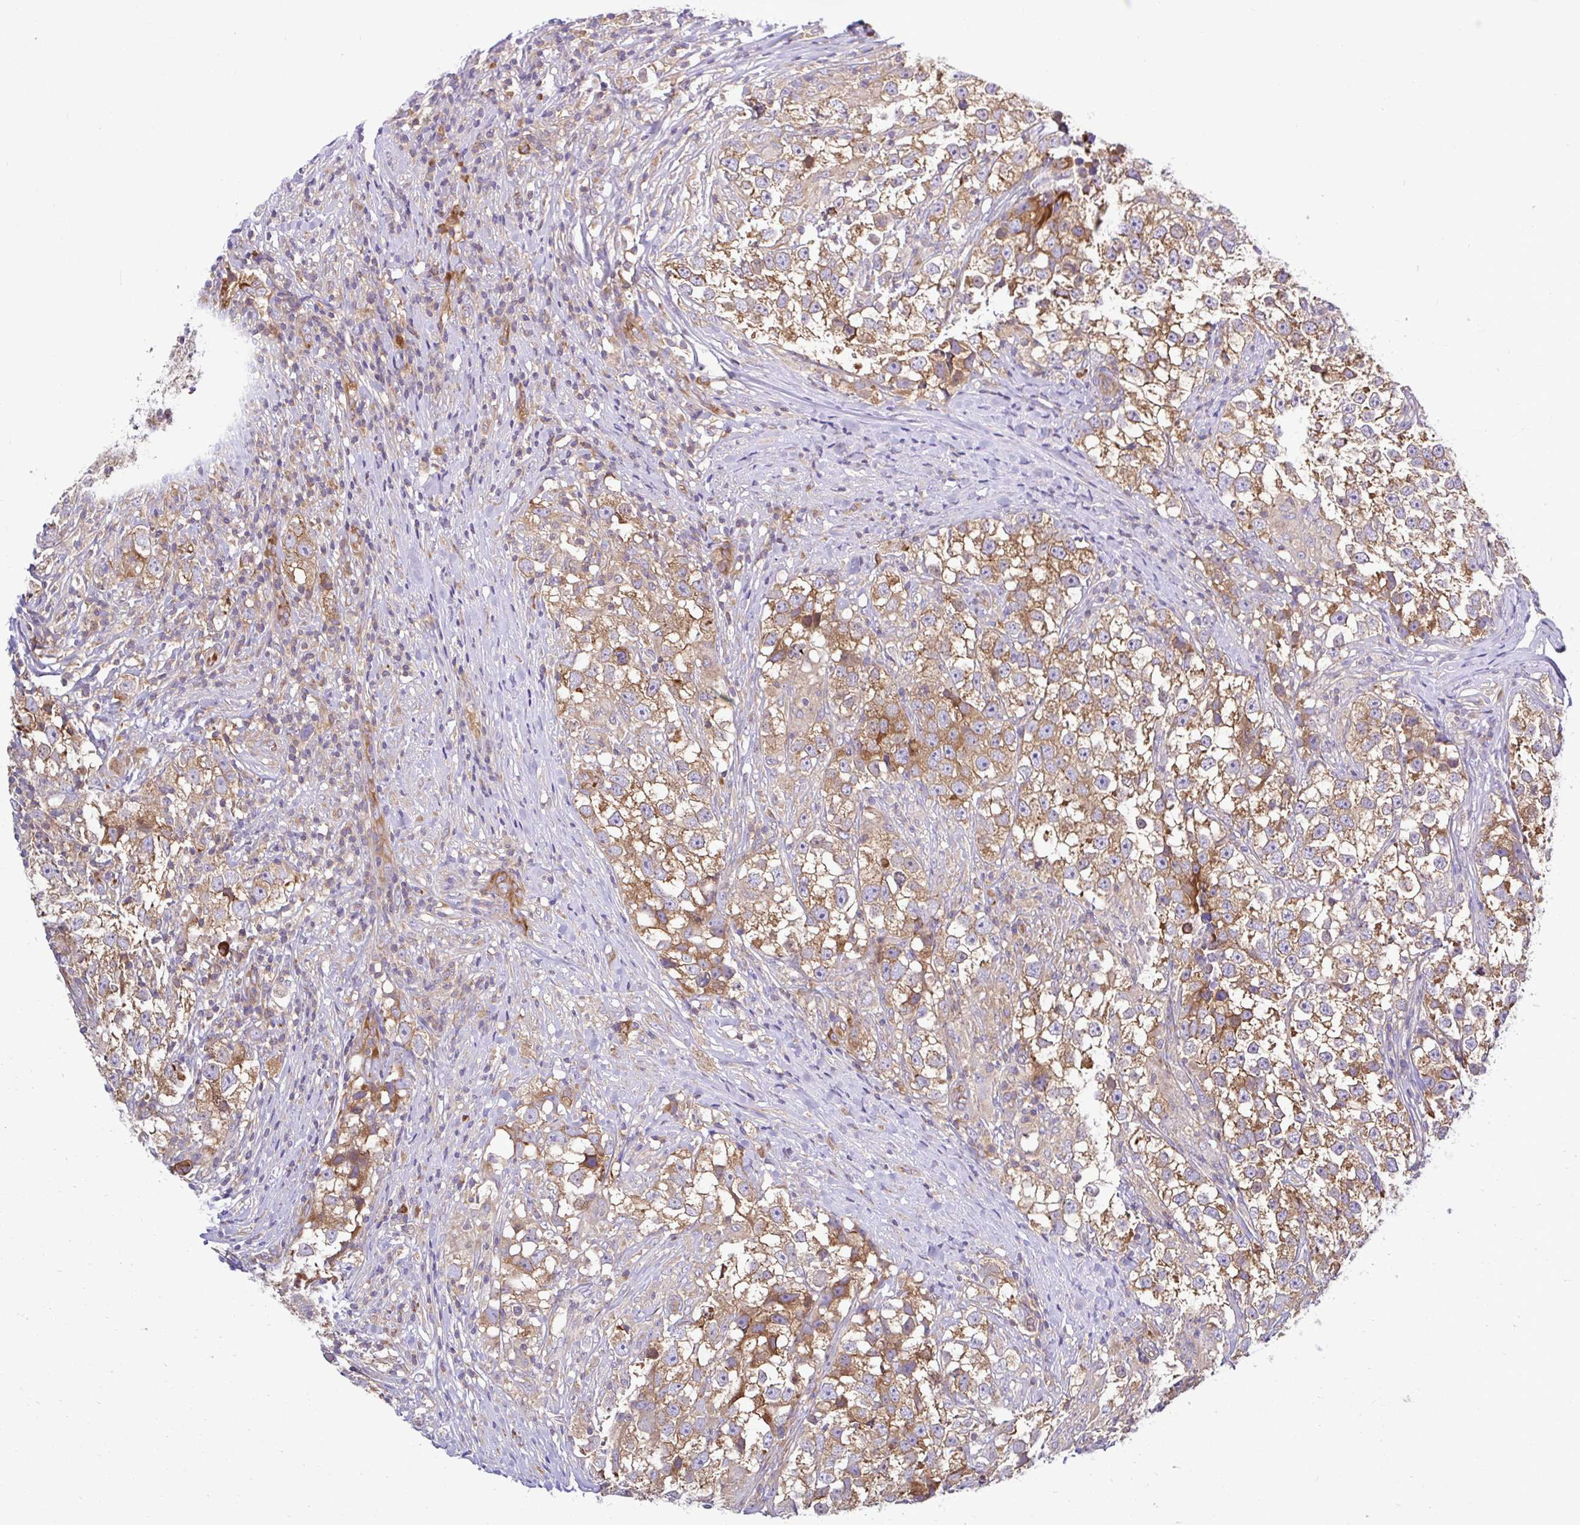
{"staining": {"intensity": "moderate", "quantity": ">75%", "location": "cytoplasmic/membranous"}, "tissue": "testis cancer", "cell_type": "Tumor cells", "image_type": "cancer", "snomed": [{"axis": "morphology", "description": "Seminoma, NOS"}, {"axis": "topography", "description": "Testis"}], "caption": "There is medium levels of moderate cytoplasmic/membranous positivity in tumor cells of testis seminoma, as demonstrated by immunohistochemical staining (brown color).", "gene": "LARS1", "patient": {"sex": "male", "age": 46}}